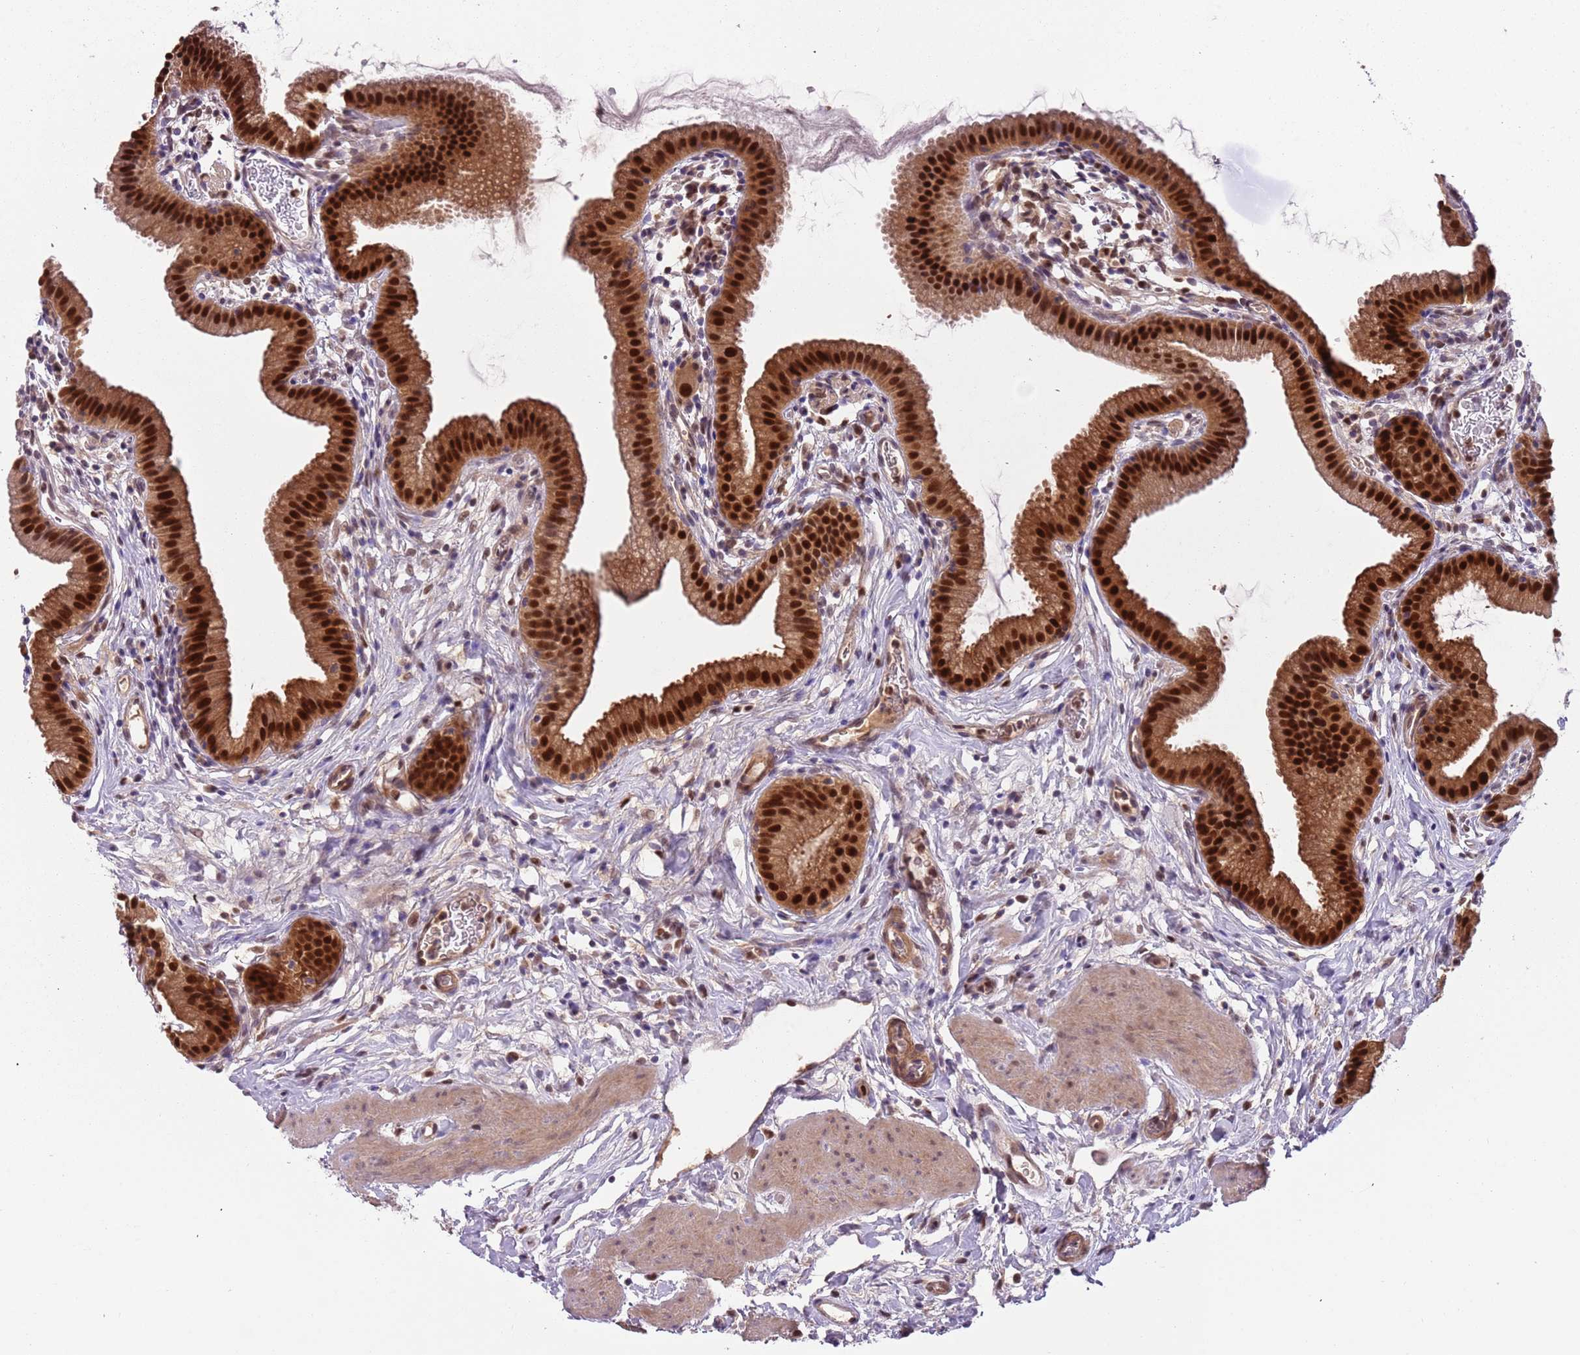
{"staining": {"intensity": "strong", "quantity": ">75%", "location": "cytoplasmic/membranous,nuclear"}, "tissue": "gallbladder", "cell_type": "Glandular cells", "image_type": "normal", "snomed": [{"axis": "morphology", "description": "Normal tissue, NOS"}, {"axis": "topography", "description": "Gallbladder"}], "caption": "Immunohistochemistry (IHC) image of normal gallbladder: gallbladder stained using IHC shows high levels of strong protein expression localized specifically in the cytoplasmic/membranous,nuclear of glandular cells, appearing as a cytoplasmic/membranous,nuclear brown color.", "gene": "RMND5B", "patient": {"sex": "female", "age": 46}}